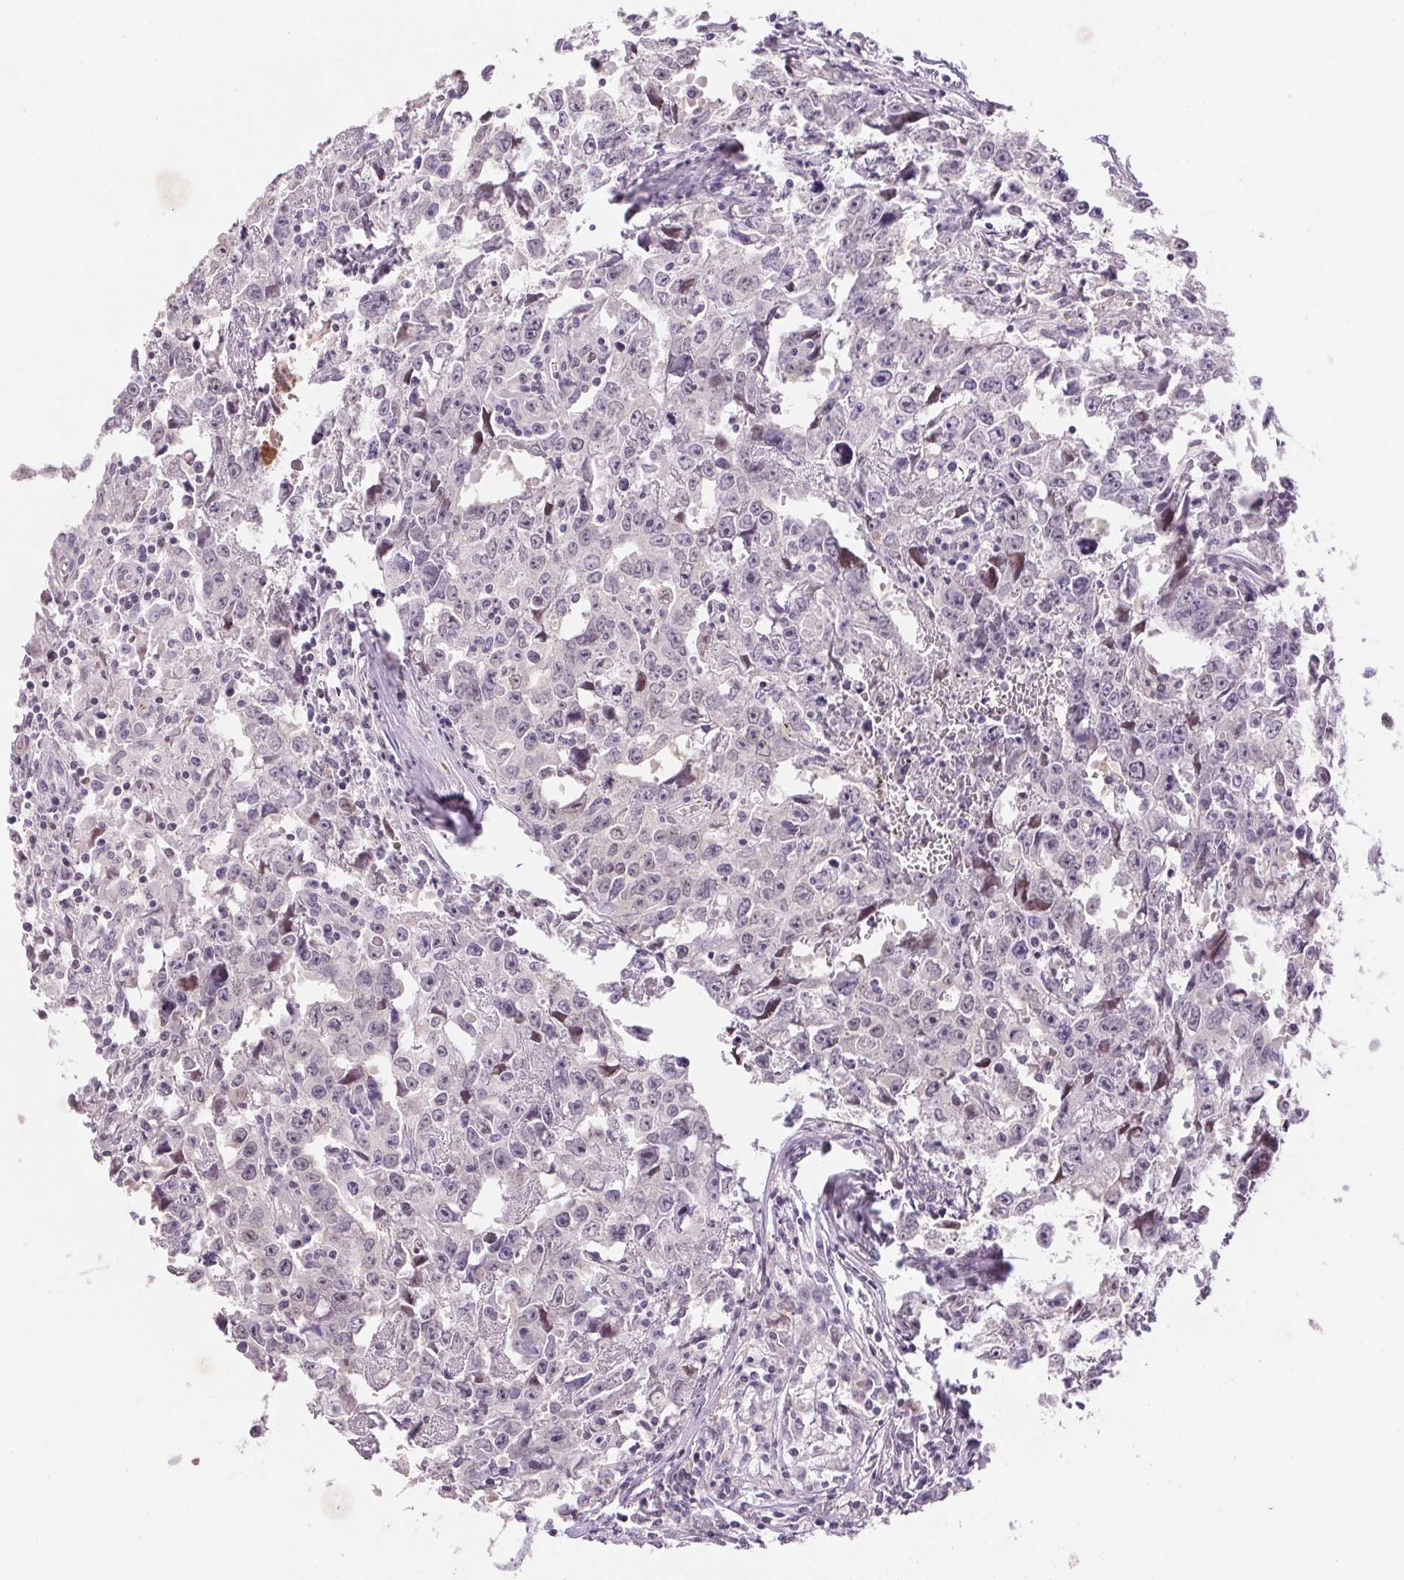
{"staining": {"intensity": "negative", "quantity": "none", "location": "none"}, "tissue": "testis cancer", "cell_type": "Tumor cells", "image_type": "cancer", "snomed": [{"axis": "morphology", "description": "Carcinoma, Embryonal, NOS"}, {"axis": "topography", "description": "Testis"}], "caption": "IHC histopathology image of embryonal carcinoma (testis) stained for a protein (brown), which shows no positivity in tumor cells. The staining was performed using DAB (3,3'-diaminobenzidine) to visualize the protein expression in brown, while the nuclei were stained in blue with hematoxylin (Magnification: 20x).", "gene": "GYG2", "patient": {"sex": "male", "age": 22}}